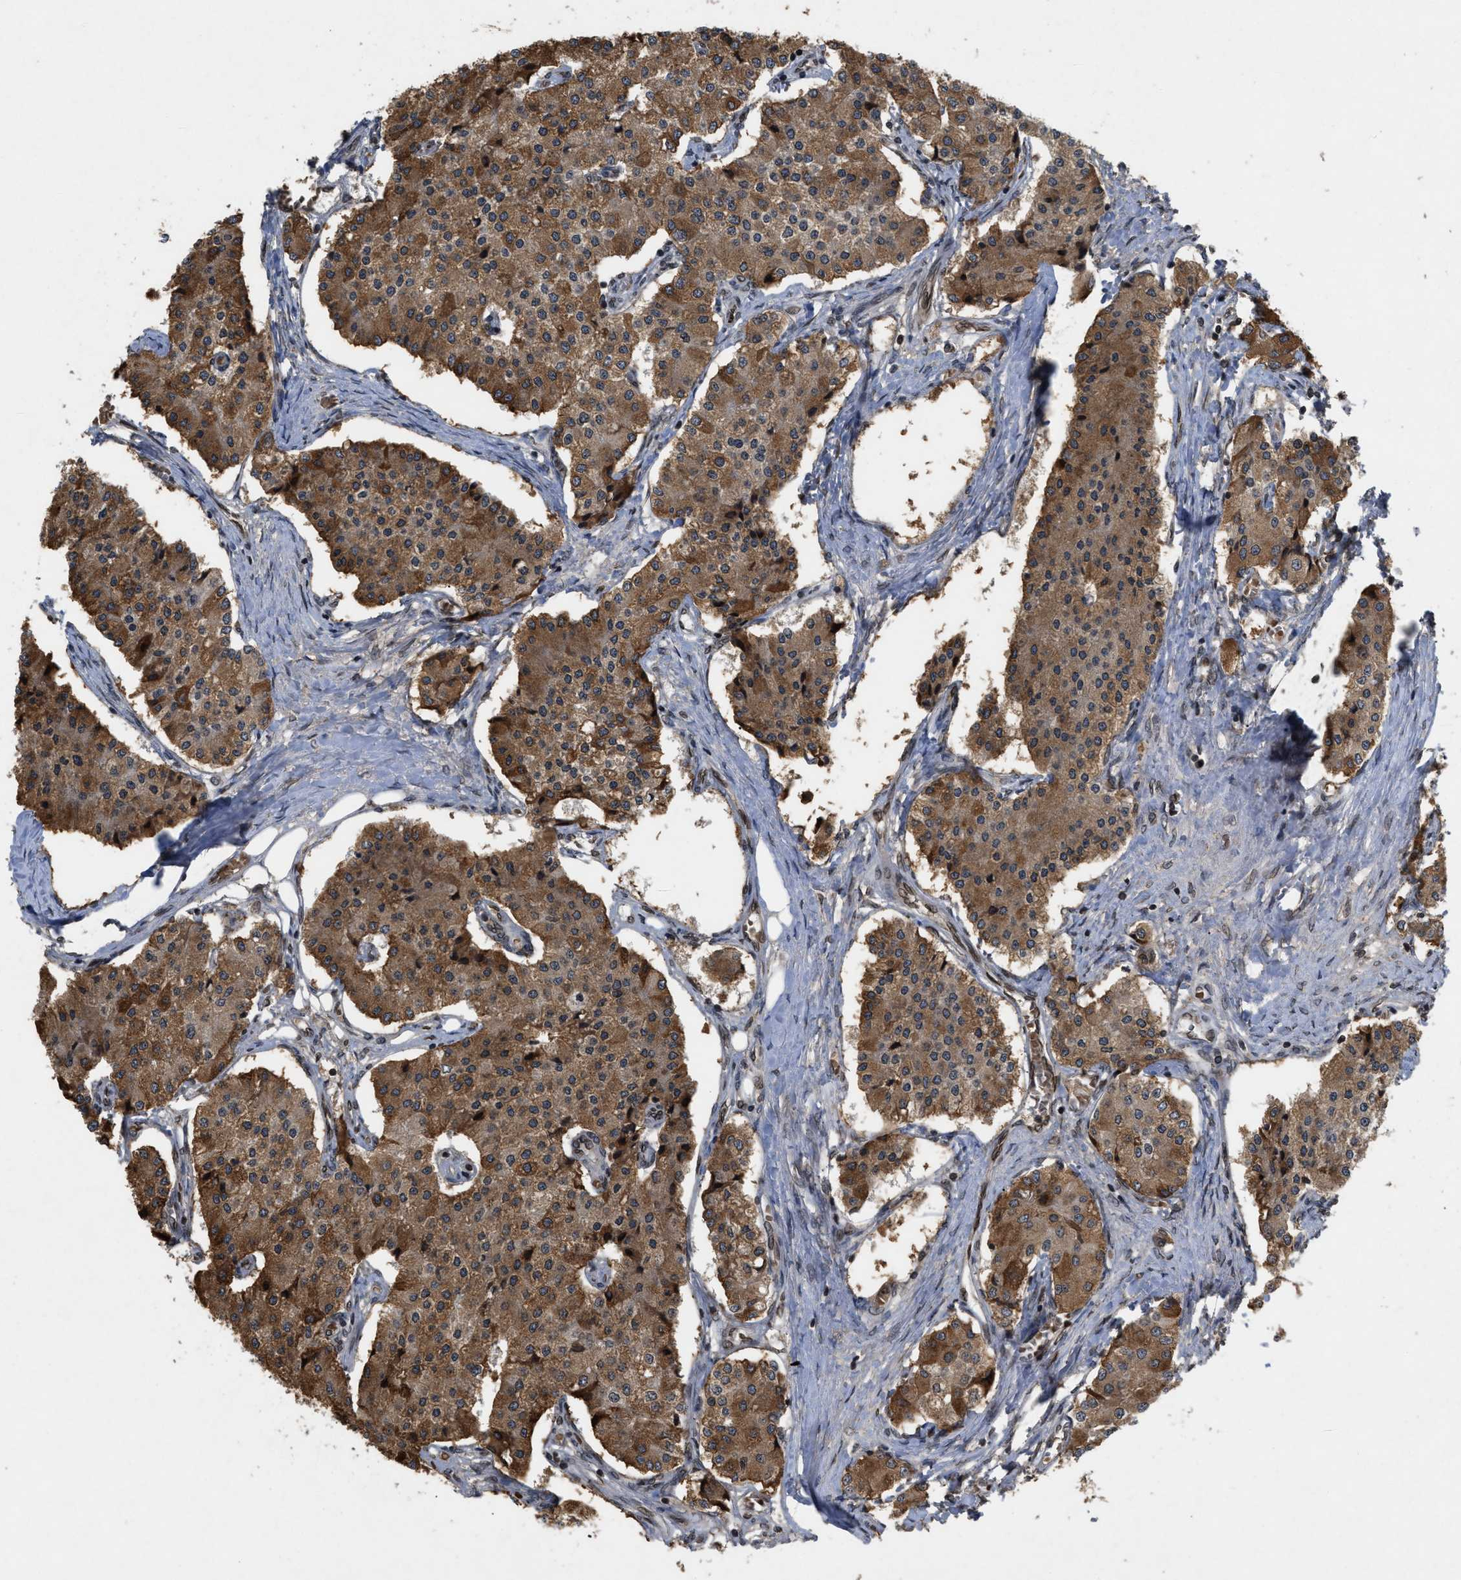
{"staining": {"intensity": "moderate", "quantity": ">75%", "location": "cytoplasmic/membranous"}, "tissue": "carcinoid", "cell_type": "Tumor cells", "image_type": "cancer", "snomed": [{"axis": "morphology", "description": "Carcinoid, malignant, NOS"}, {"axis": "topography", "description": "Colon"}], "caption": "Protein staining displays moderate cytoplasmic/membranous expression in about >75% of tumor cells in carcinoid. (Brightfield microscopy of DAB IHC at high magnification).", "gene": "CRY1", "patient": {"sex": "female", "age": 52}}